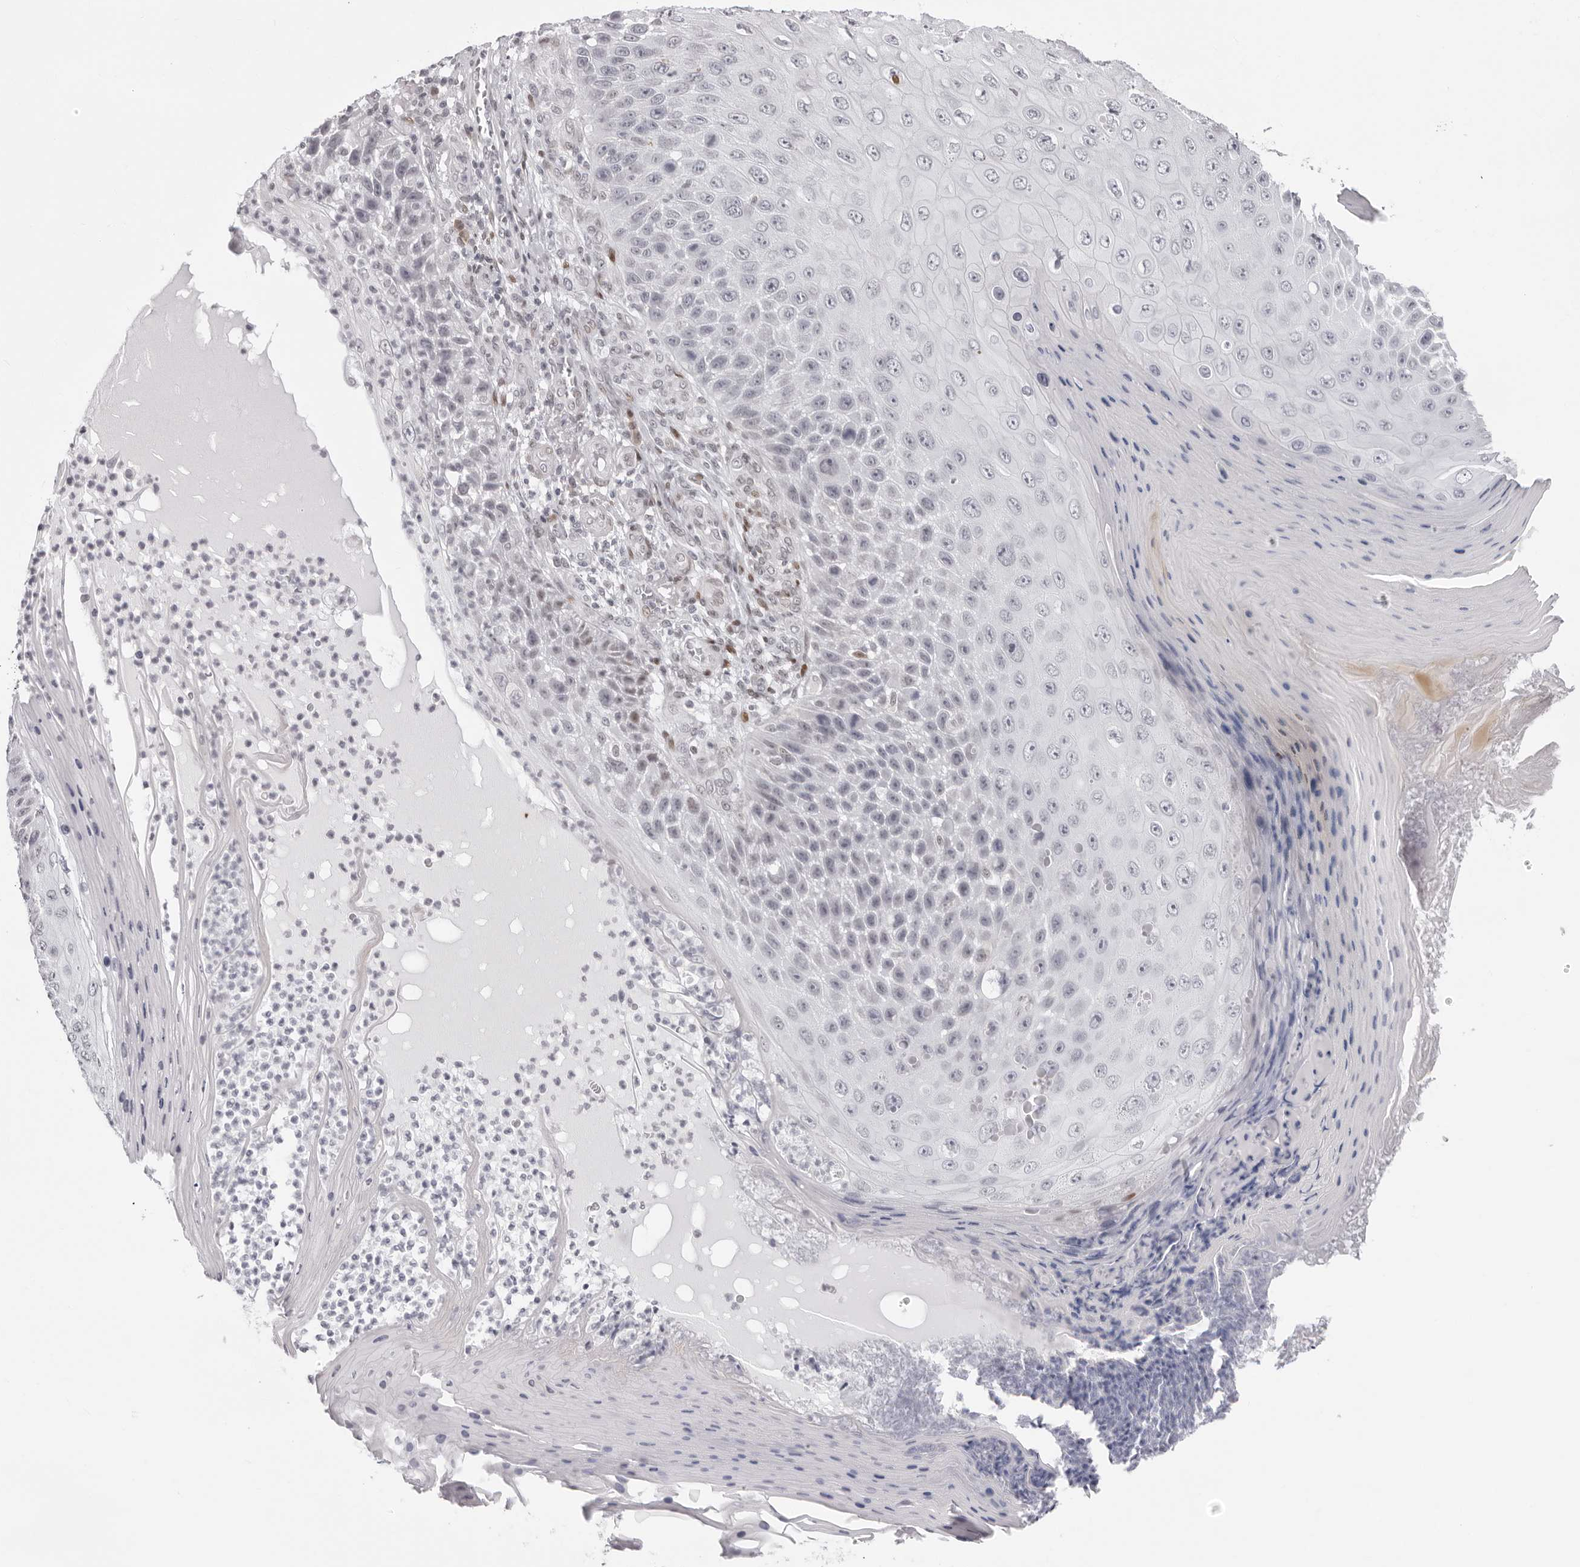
{"staining": {"intensity": "negative", "quantity": "none", "location": "none"}, "tissue": "skin cancer", "cell_type": "Tumor cells", "image_type": "cancer", "snomed": [{"axis": "morphology", "description": "Squamous cell carcinoma, NOS"}, {"axis": "topography", "description": "Skin"}], "caption": "Skin squamous cell carcinoma was stained to show a protein in brown. There is no significant positivity in tumor cells.", "gene": "NTPCR", "patient": {"sex": "female", "age": 88}}